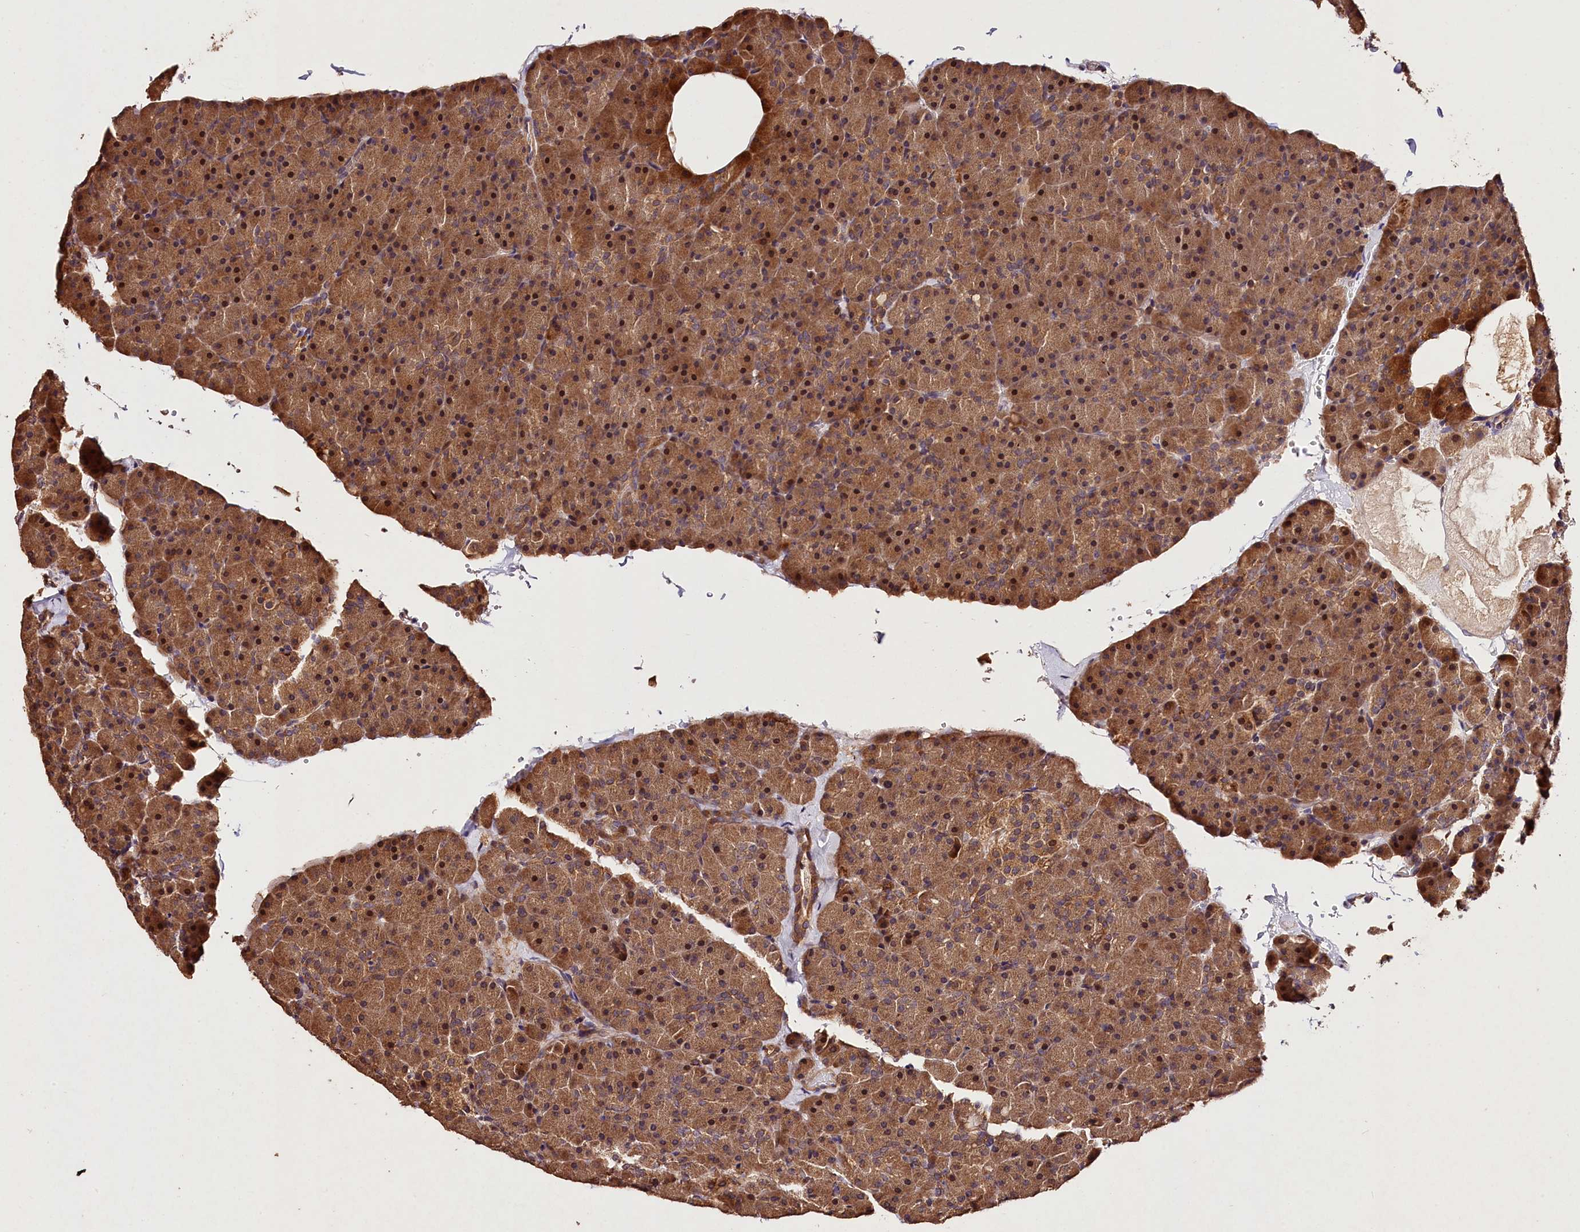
{"staining": {"intensity": "moderate", "quantity": ">75%", "location": "cytoplasmic/membranous,nuclear"}, "tissue": "pancreas", "cell_type": "Exocrine glandular cells", "image_type": "normal", "snomed": [{"axis": "morphology", "description": "Normal tissue, NOS"}, {"axis": "topography", "description": "Pancreas"}], "caption": "Protein staining displays moderate cytoplasmic/membranous,nuclear positivity in about >75% of exocrine glandular cells in unremarkable pancreas. (DAB IHC, brown staining for protein, blue staining for nuclei).", "gene": "KPTN", "patient": {"sex": "male", "age": 36}}